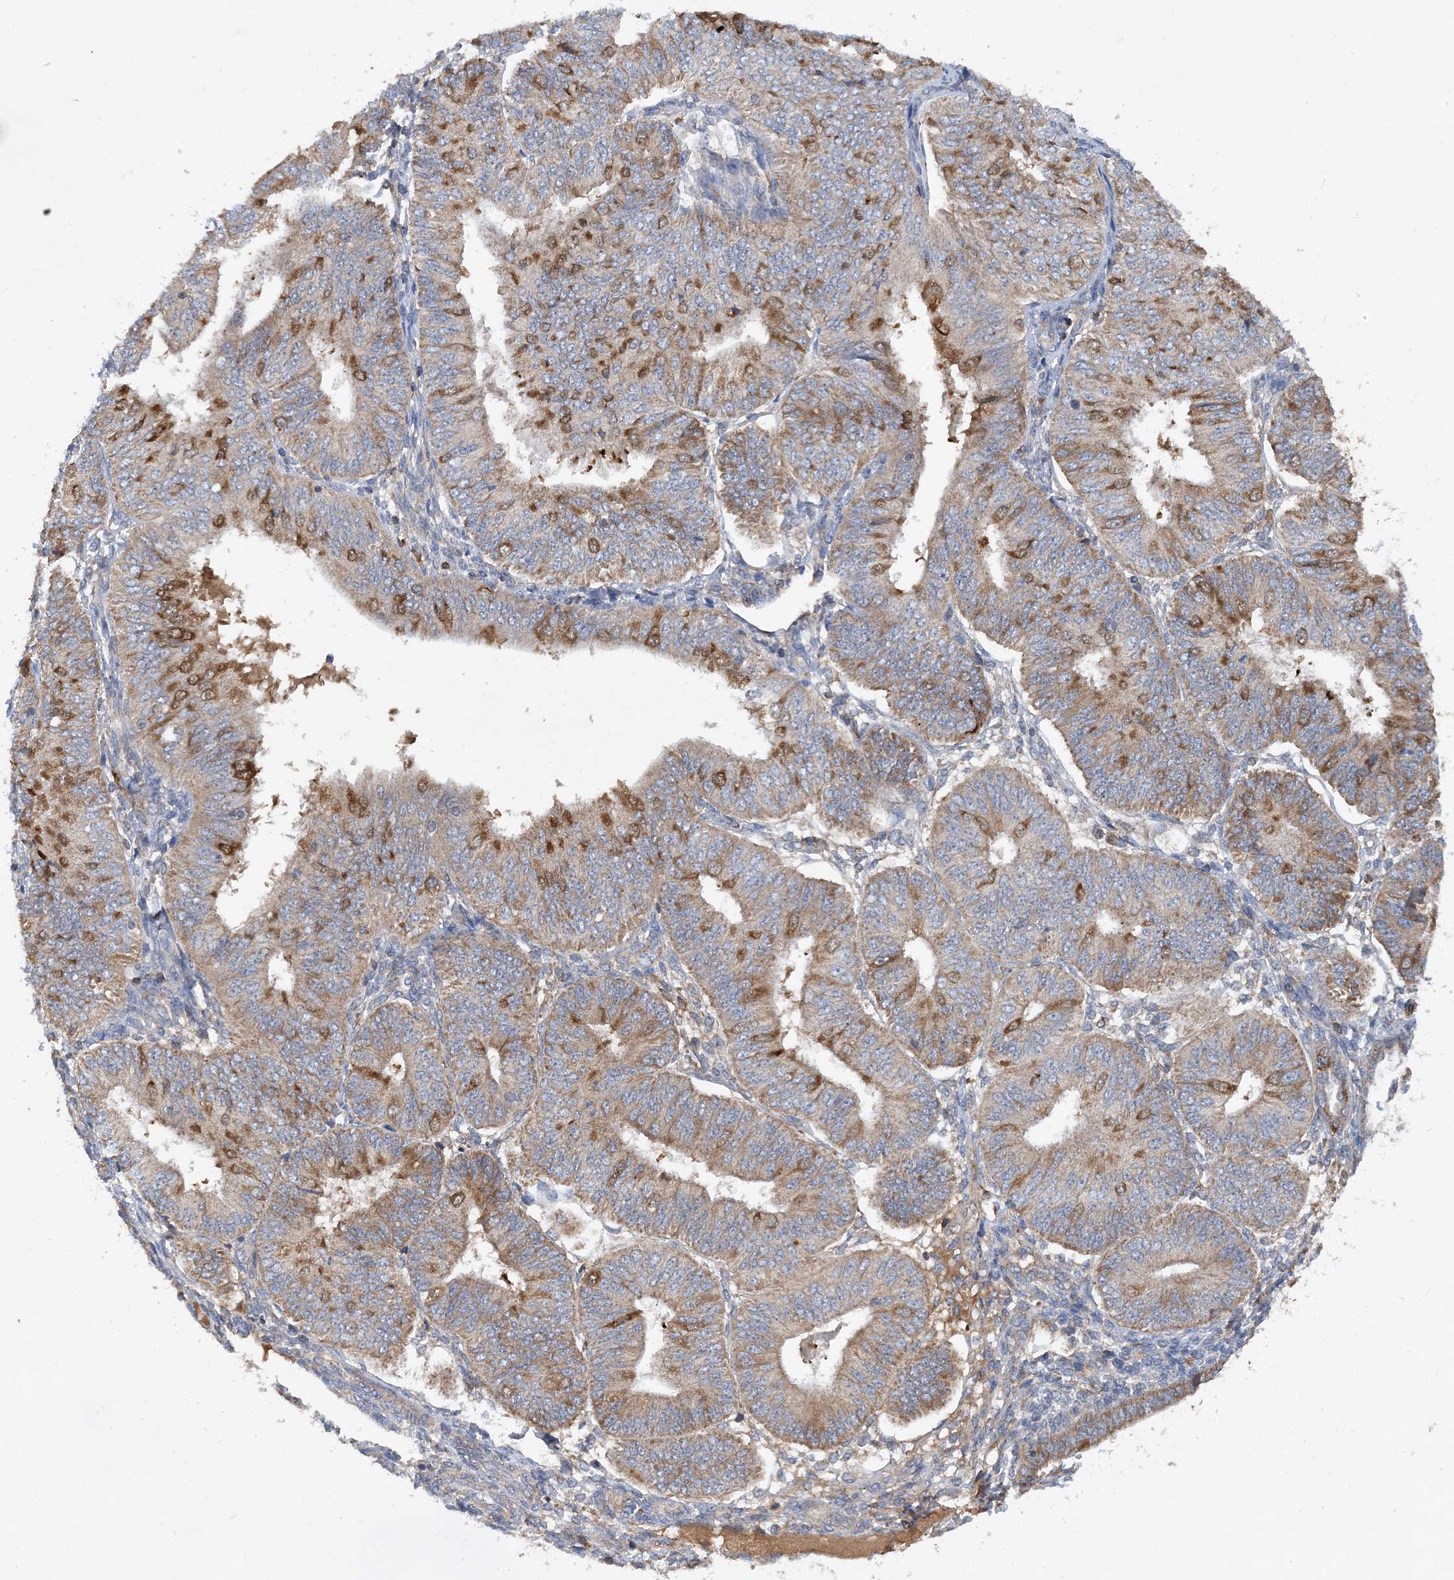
{"staining": {"intensity": "moderate", "quantity": "25%-75%", "location": "cytoplasmic/membranous"}, "tissue": "endometrial cancer", "cell_type": "Tumor cells", "image_type": "cancer", "snomed": [{"axis": "morphology", "description": "Adenocarcinoma, NOS"}, {"axis": "topography", "description": "Endometrium"}], "caption": "This is an image of IHC staining of endometrial cancer (adenocarcinoma), which shows moderate staining in the cytoplasmic/membranous of tumor cells.", "gene": "STK19", "patient": {"sex": "female", "age": 58}}